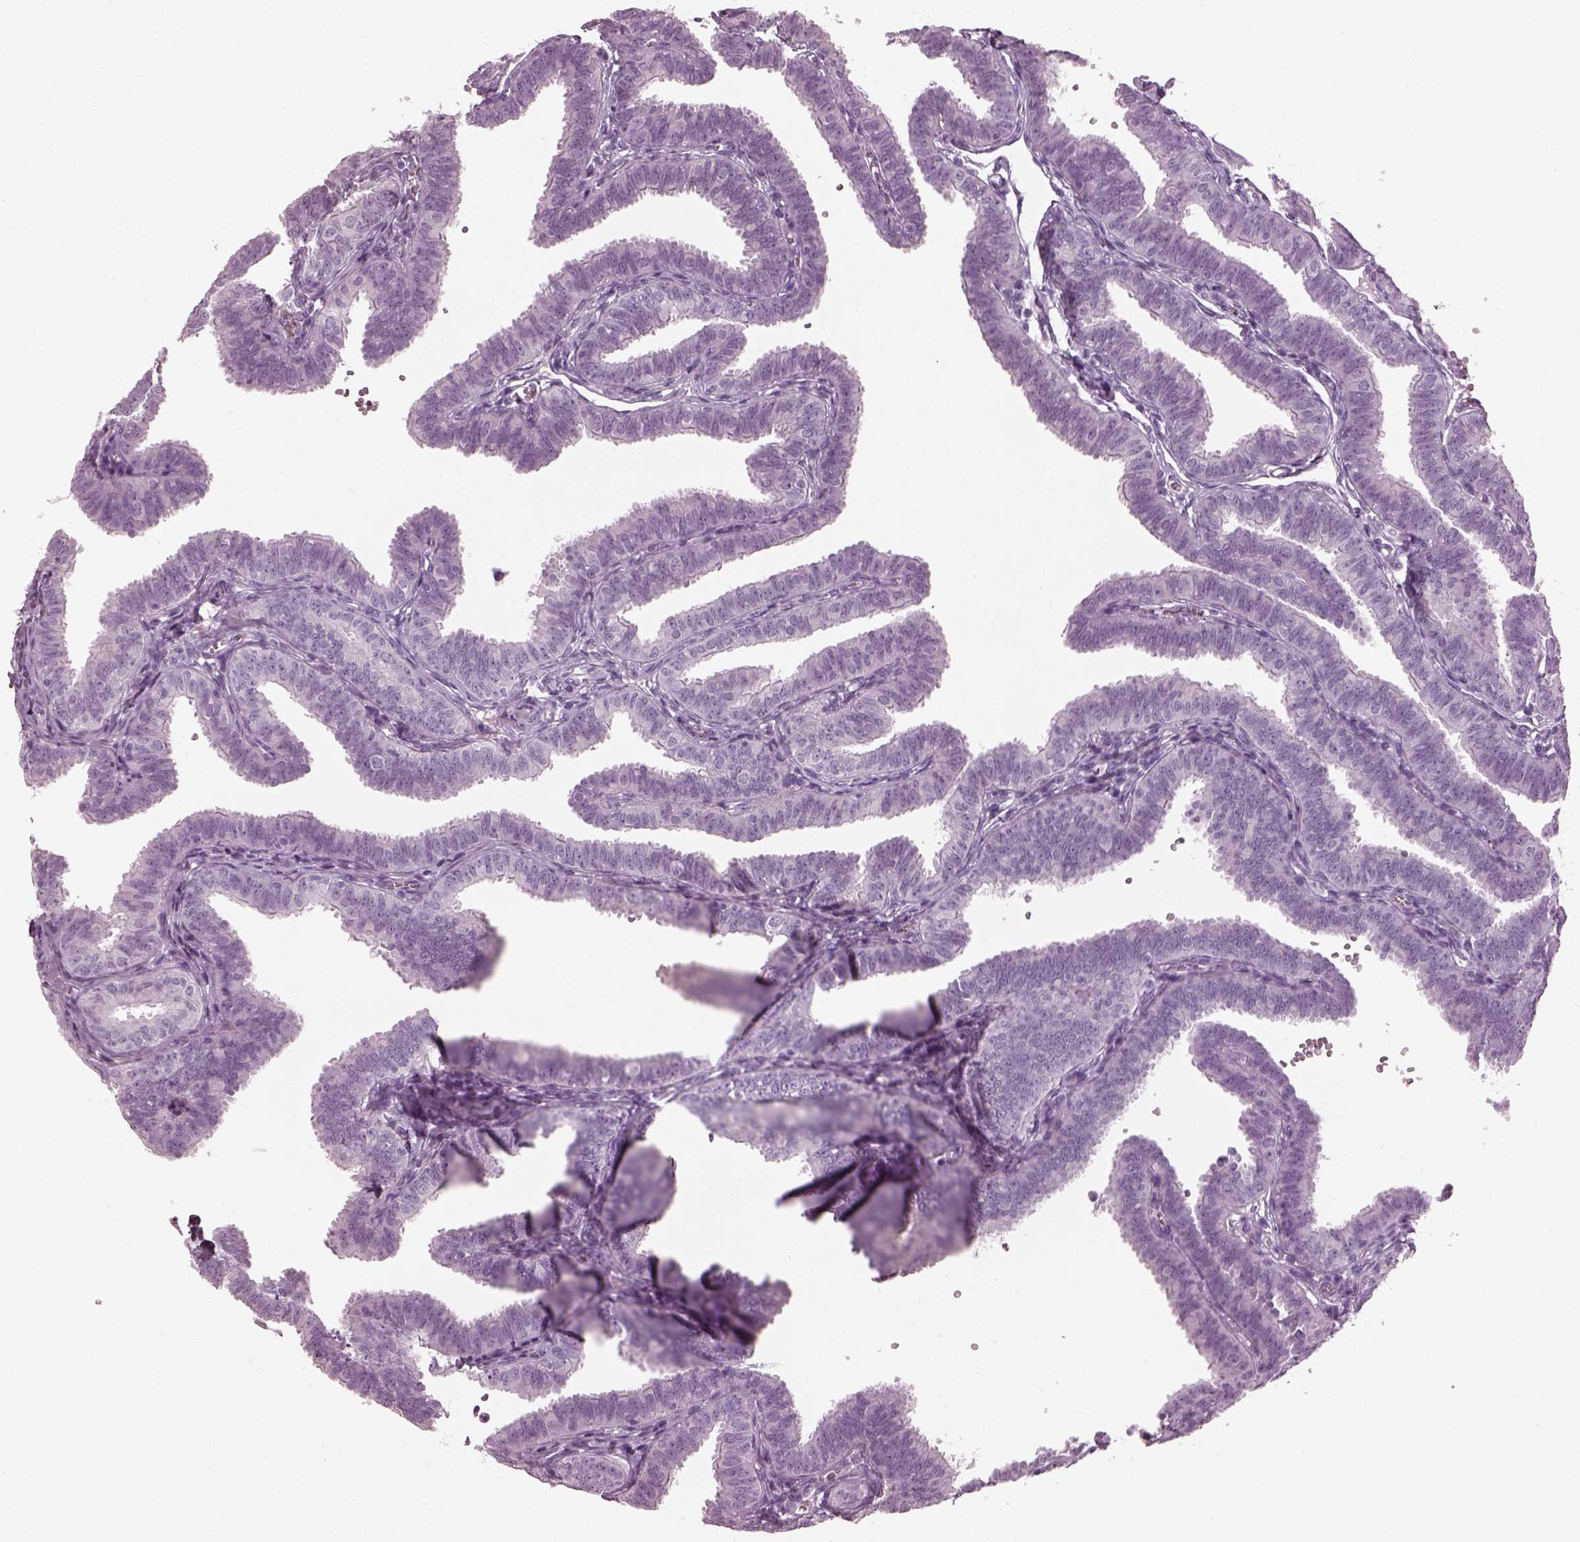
{"staining": {"intensity": "negative", "quantity": "none", "location": "none"}, "tissue": "fallopian tube", "cell_type": "Glandular cells", "image_type": "normal", "snomed": [{"axis": "morphology", "description": "Normal tissue, NOS"}, {"axis": "topography", "description": "Fallopian tube"}], "caption": "Immunohistochemistry of normal human fallopian tube displays no staining in glandular cells. (DAB (3,3'-diaminobenzidine) immunohistochemistry (IHC) with hematoxylin counter stain).", "gene": "PDC", "patient": {"sex": "female", "age": 25}}